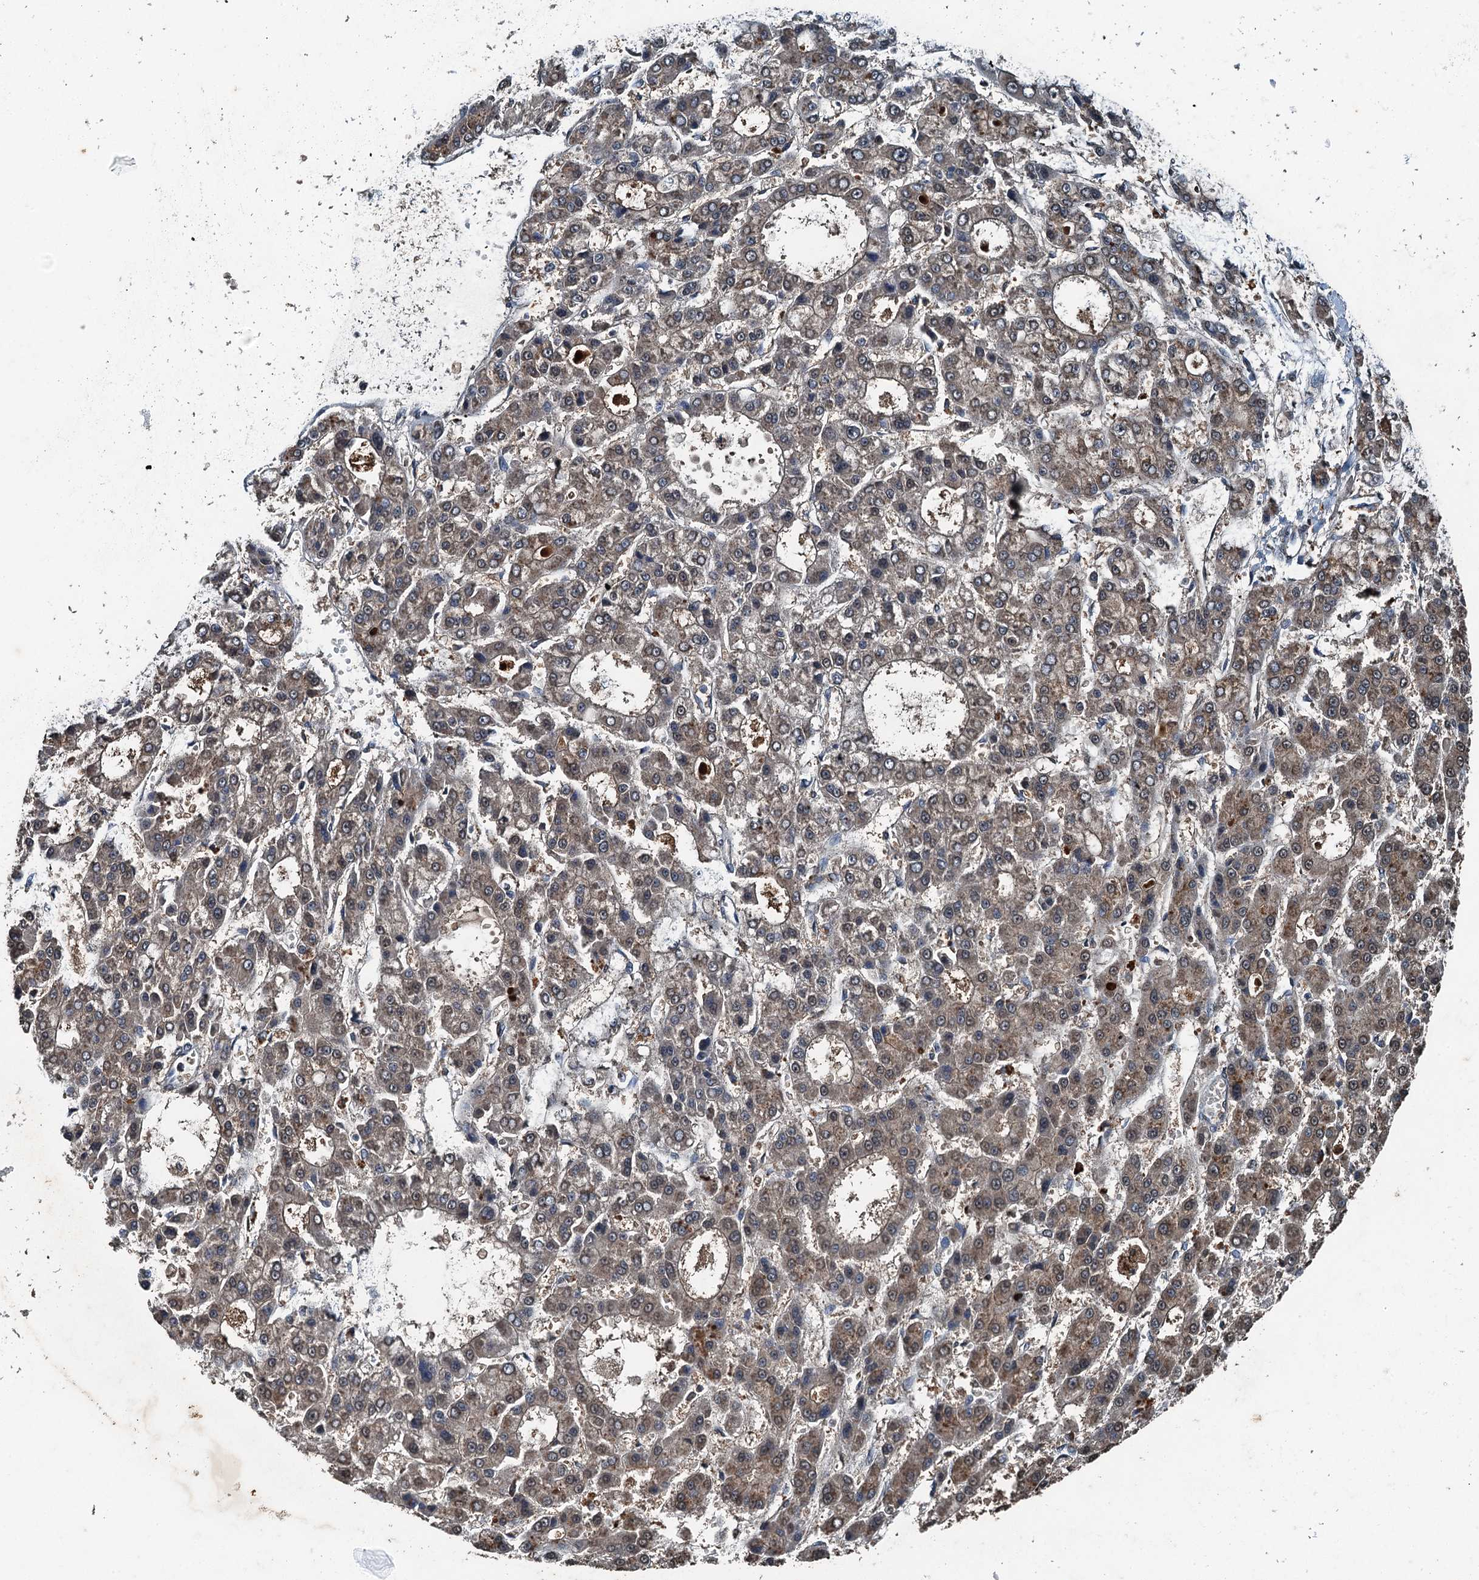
{"staining": {"intensity": "weak", "quantity": "25%-75%", "location": "cytoplasmic/membranous"}, "tissue": "liver cancer", "cell_type": "Tumor cells", "image_type": "cancer", "snomed": [{"axis": "morphology", "description": "Carcinoma, Hepatocellular, NOS"}, {"axis": "topography", "description": "Liver"}], "caption": "This image exhibits IHC staining of human liver cancer, with low weak cytoplasmic/membranous staining in about 25%-75% of tumor cells.", "gene": "TCTN1", "patient": {"sex": "male", "age": 70}}